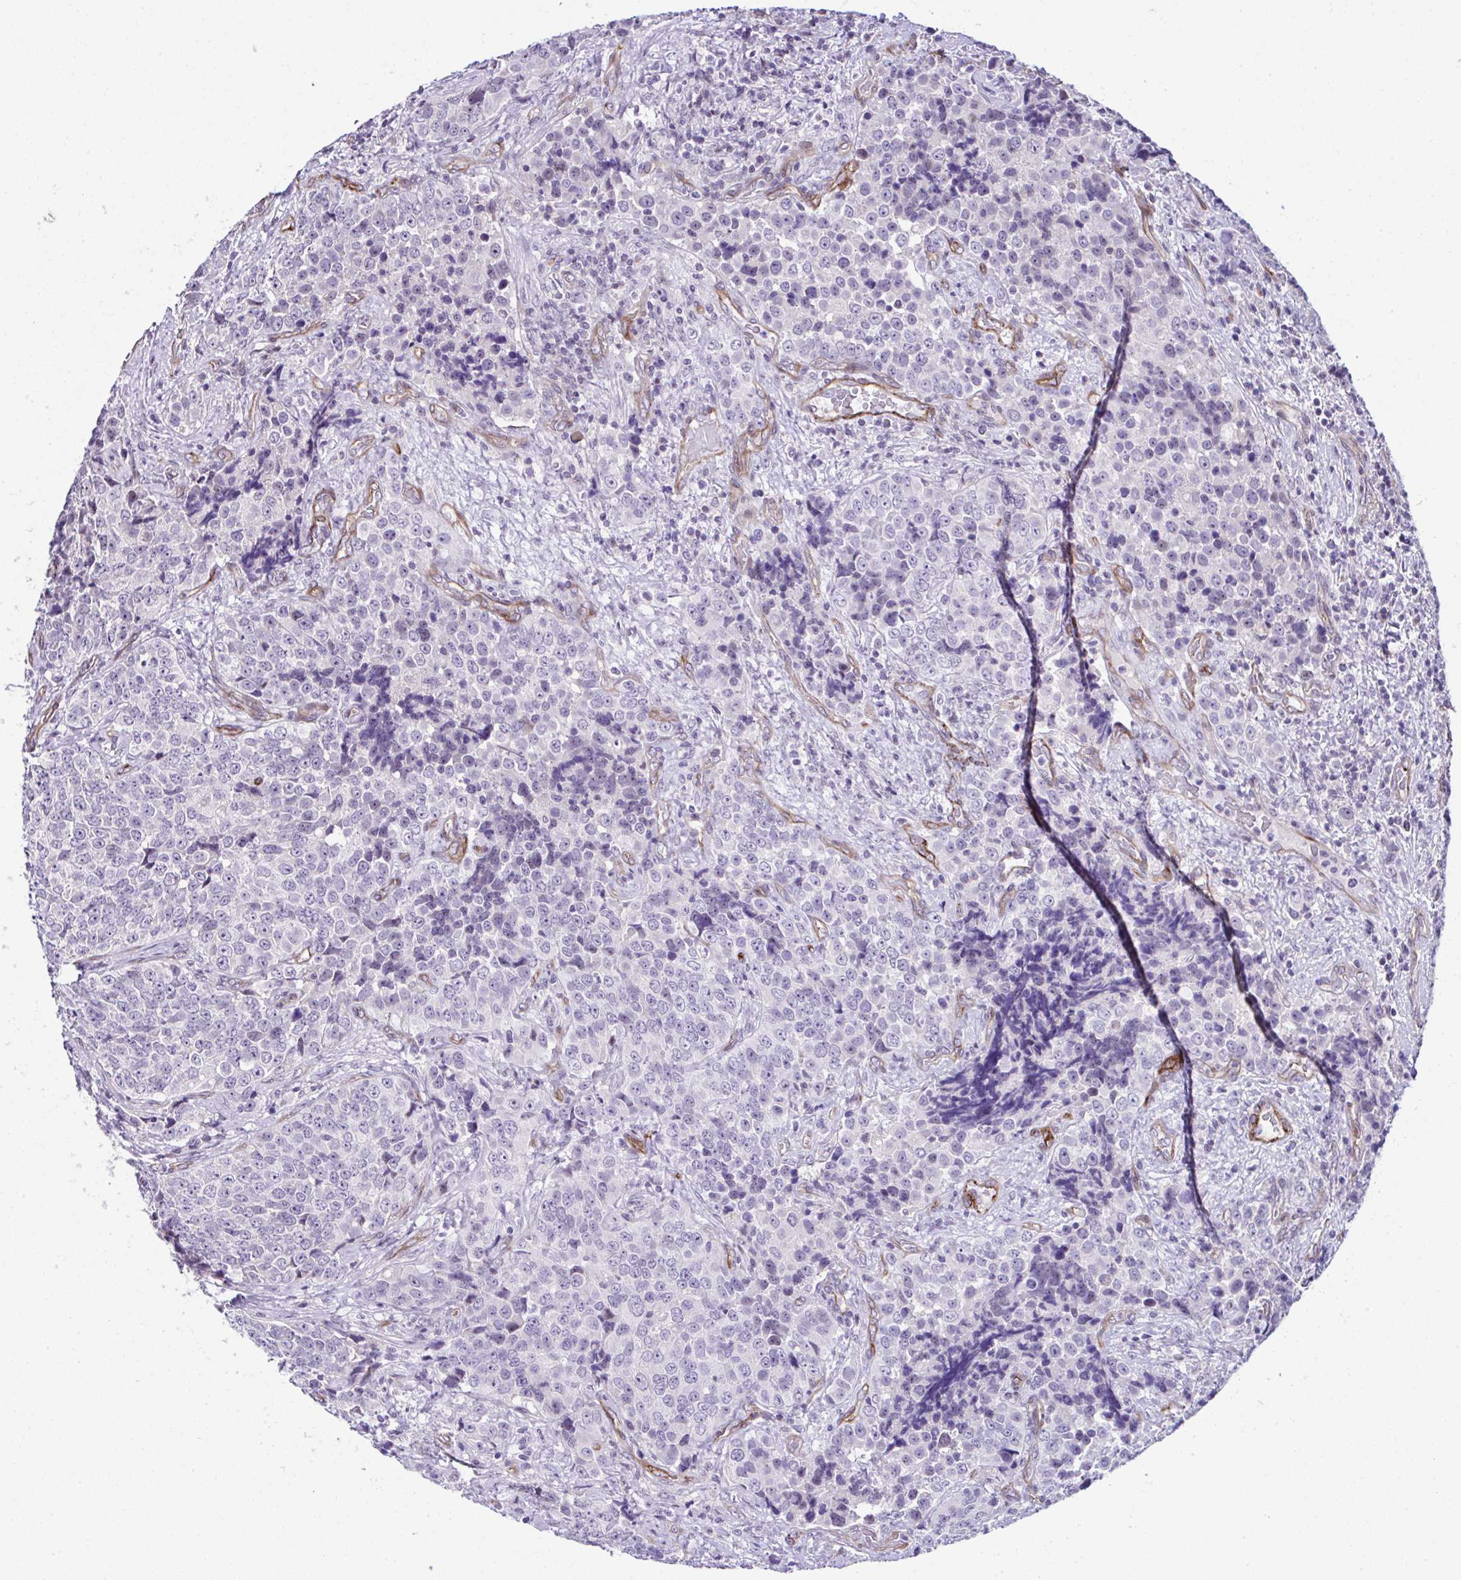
{"staining": {"intensity": "negative", "quantity": "none", "location": "none"}, "tissue": "urothelial cancer", "cell_type": "Tumor cells", "image_type": "cancer", "snomed": [{"axis": "morphology", "description": "Urothelial carcinoma, NOS"}, {"axis": "topography", "description": "Urinary bladder"}], "caption": "Photomicrograph shows no protein staining in tumor cells of transitional cell carcinoma tissue.", "gene": "FBXO34", "patient": {"sex": "male", "age": 52}}